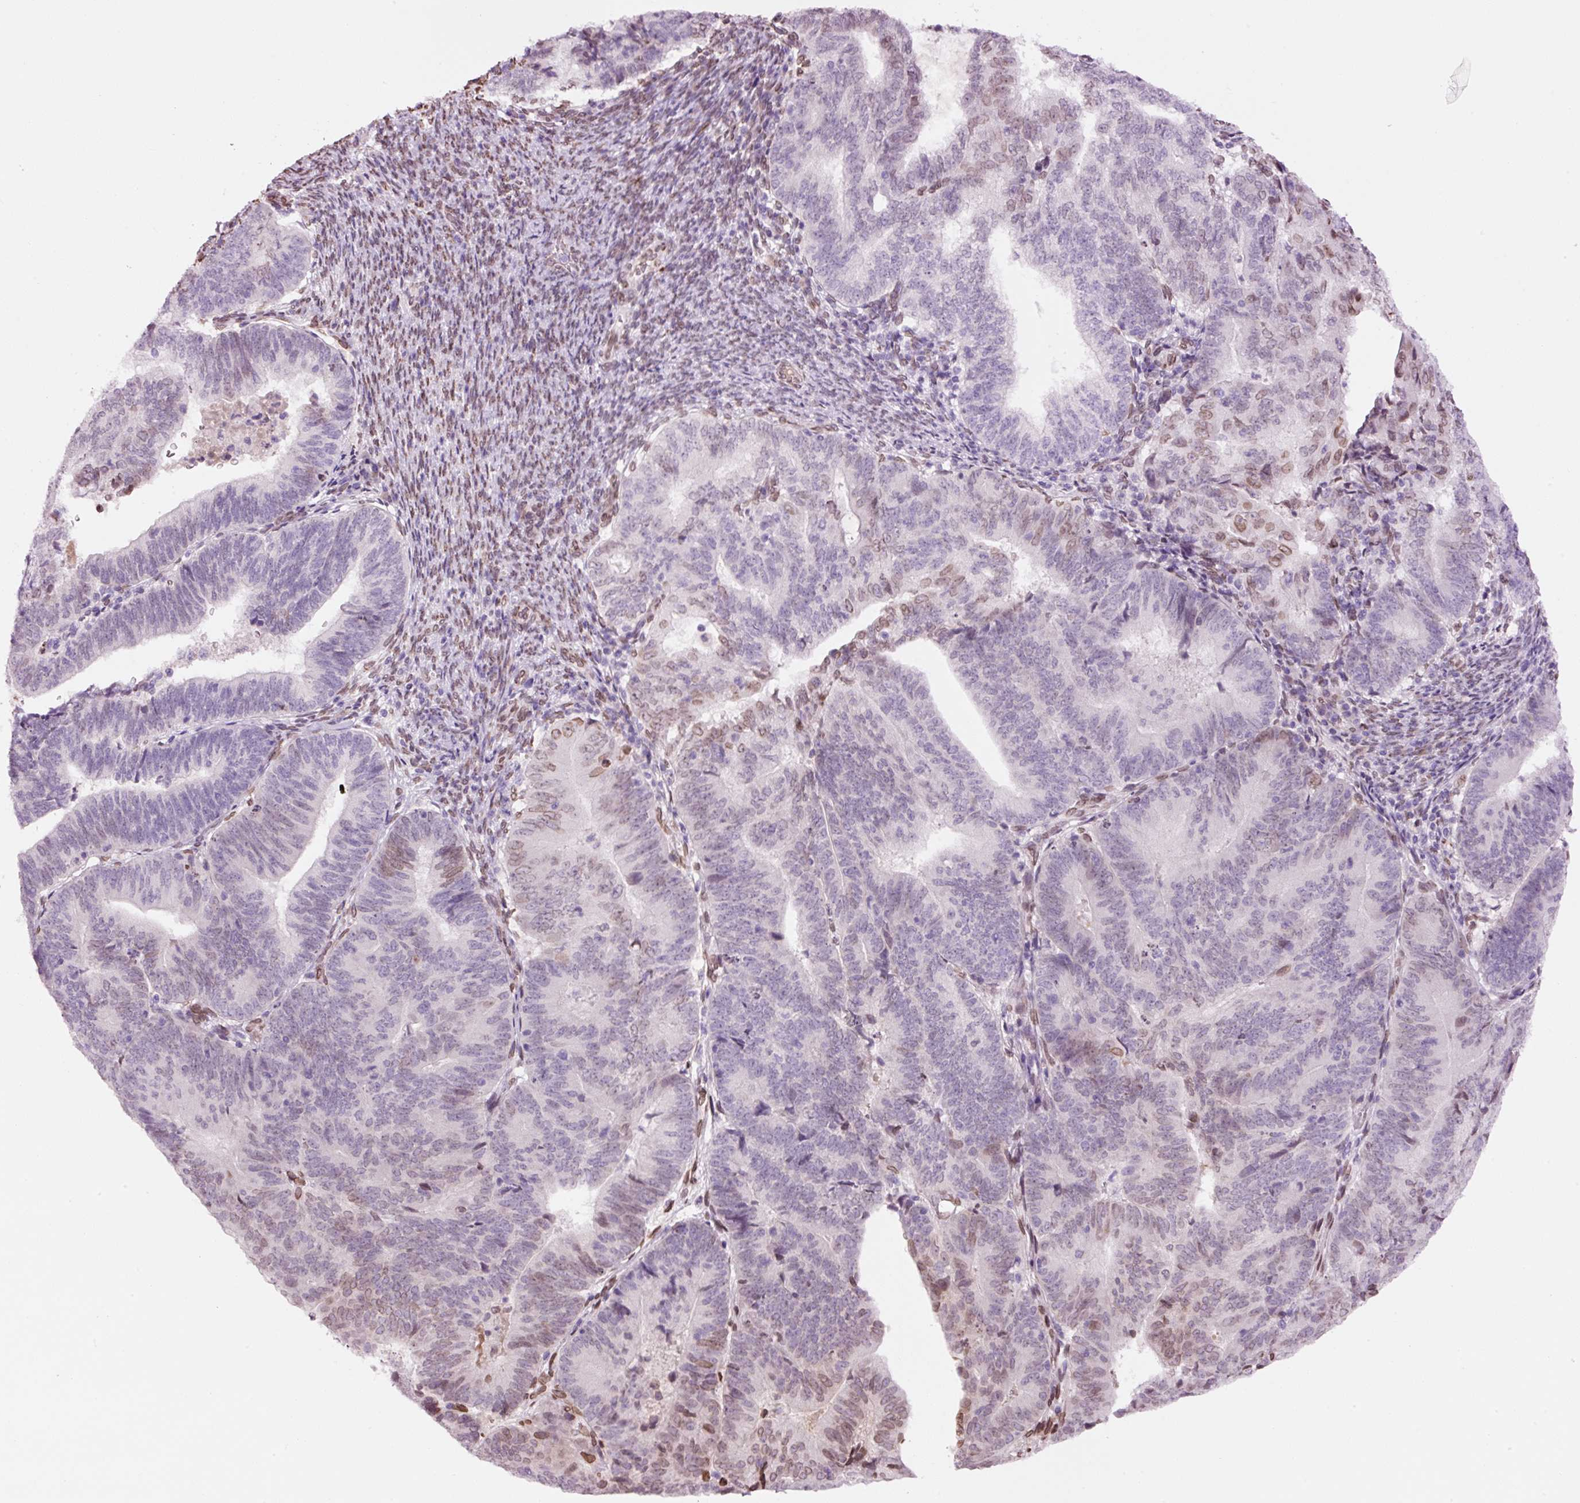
{"staining": {"intensity": "weak", "quantity": "<25%", "location": "cytoplasmic/membranous,nuclear"}, "tissue": "endometrial cancer", "cell_type": "Tumor cells", "image_type": "cancer", "snomed": [{"axis": "morphology", "description": "Adenocarcinoma, NOS"}, {"axis": "topography", "description": "Endometrium"}], "caption": "An image of human endometrial adenocarcinoma is negative for staining in tumor cells.", "gene": "ZNF224", "patient": {"sex": "female", "age": 70}}